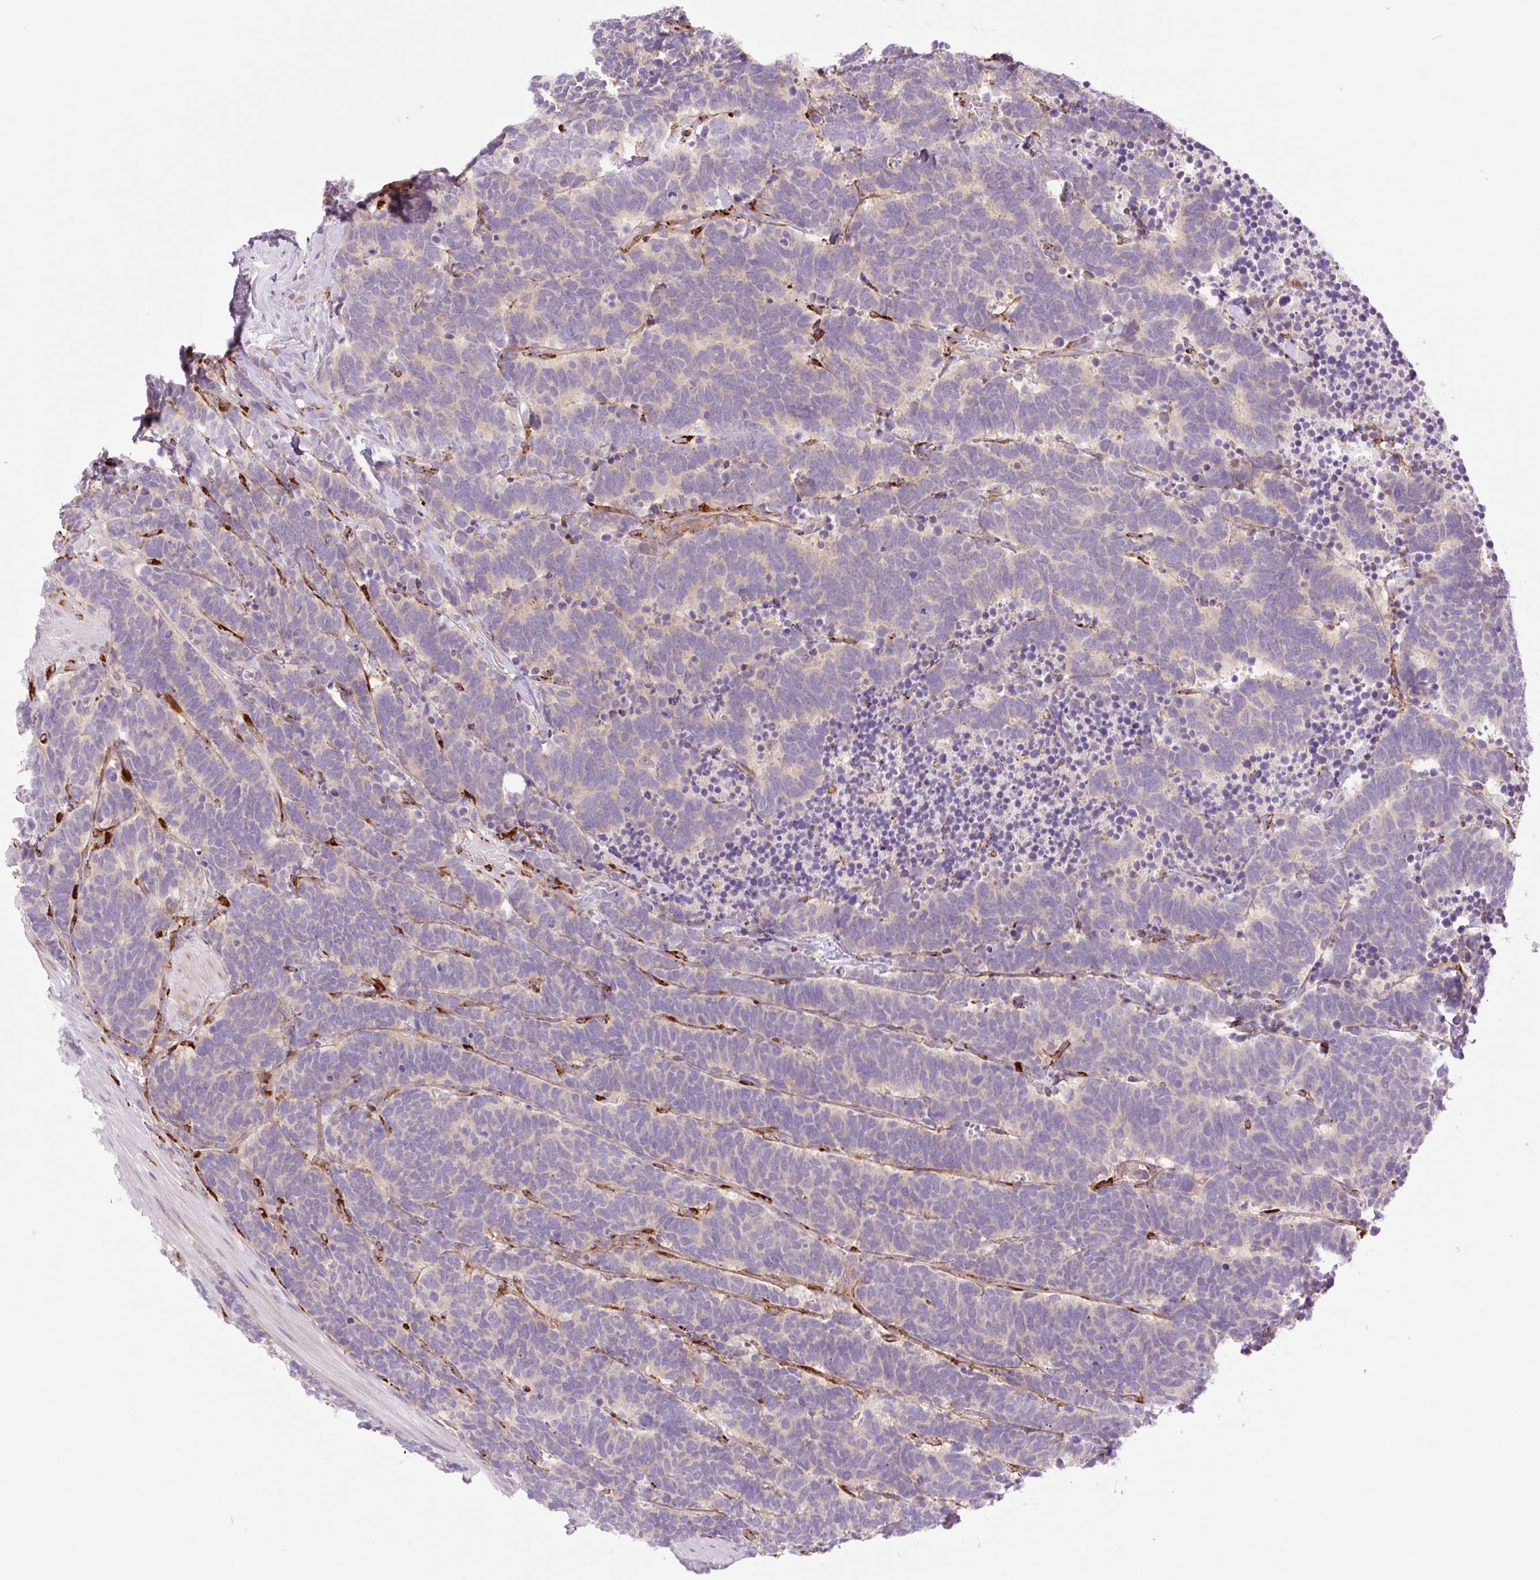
{"staining": {"intensity": "negative", "quantity": "none", "location": "none"}, "tissue": "carcinoid", "cell_type": "Tumor cells", "image_type": "cancer", "snomed": [{"axis": "morphology", "description": "Carcinoma, NOS"}, {"axis": "morphology", "description": "Carcinoid, malignant, NOS"}, {"axis": "topography", "description": "Urinary bladder"}], "caption": "This is an immunohistochemistry micrograph of carcinoid (malignant). There is no staining in tumor cells.", "gene": "COL5A1", "patient": {"sex": "male", "age": 57}}